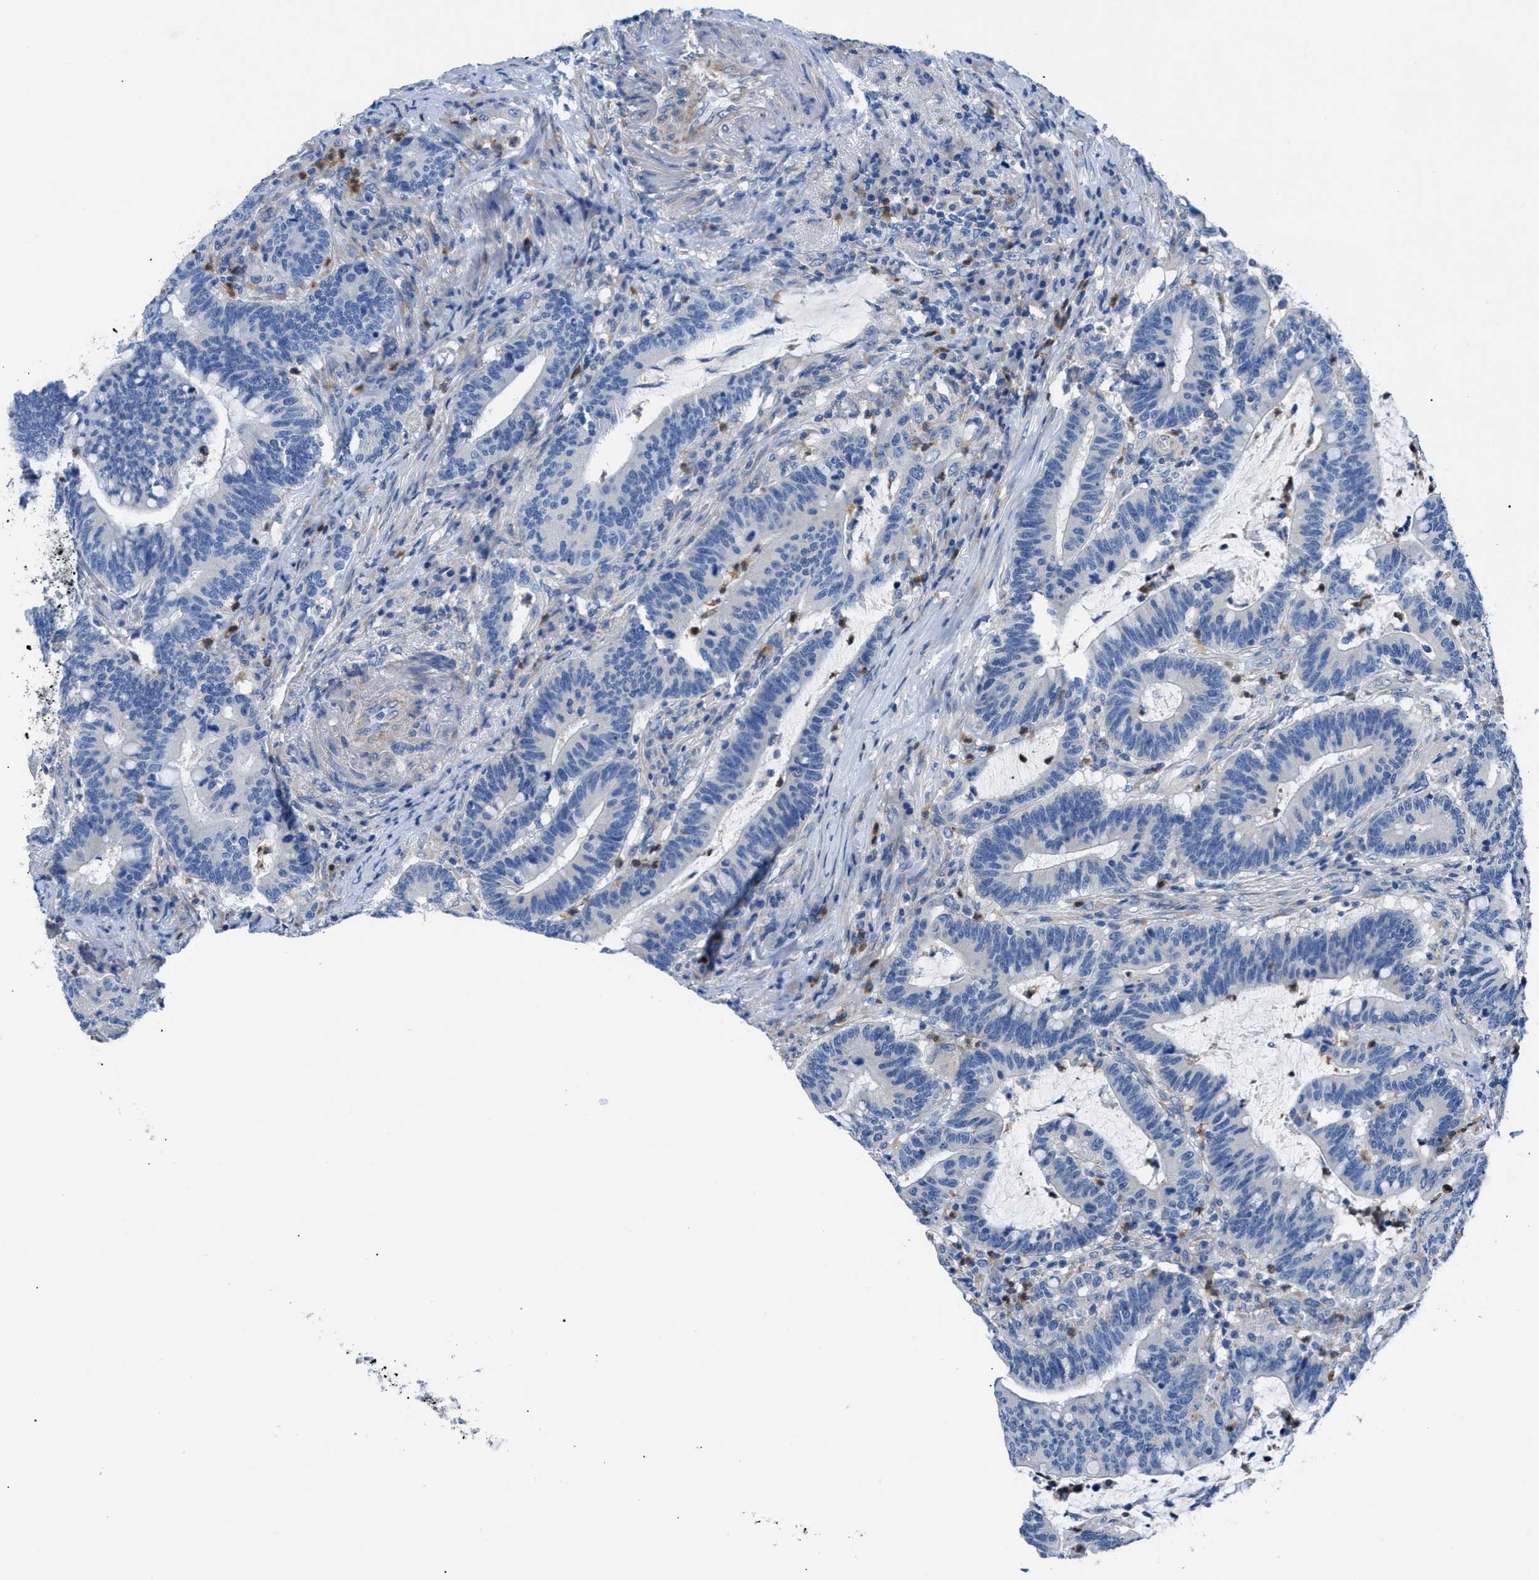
{"staining": {"intensity": "negative", "quantity": "none", "location": "none"}, "tissue": "colorectal cancer", "cell_type": "Tumor cells", "image_type": "cancer", "snomed": [{"axis": "morphology", "description": "Normal tissue, NOS"}, {"axis": "morphology", "description": "Adenocarcinoma, NOS"}, {"axis": "topography", "description": "Colon"}], "caption": "Human colorectal adenocarcinoma stained for a protein using immunohistochemistry (IHC) shows no expression in tumor cells.", "gene": "ITPR1", "patient": {"sex": "female", "age": 66}}